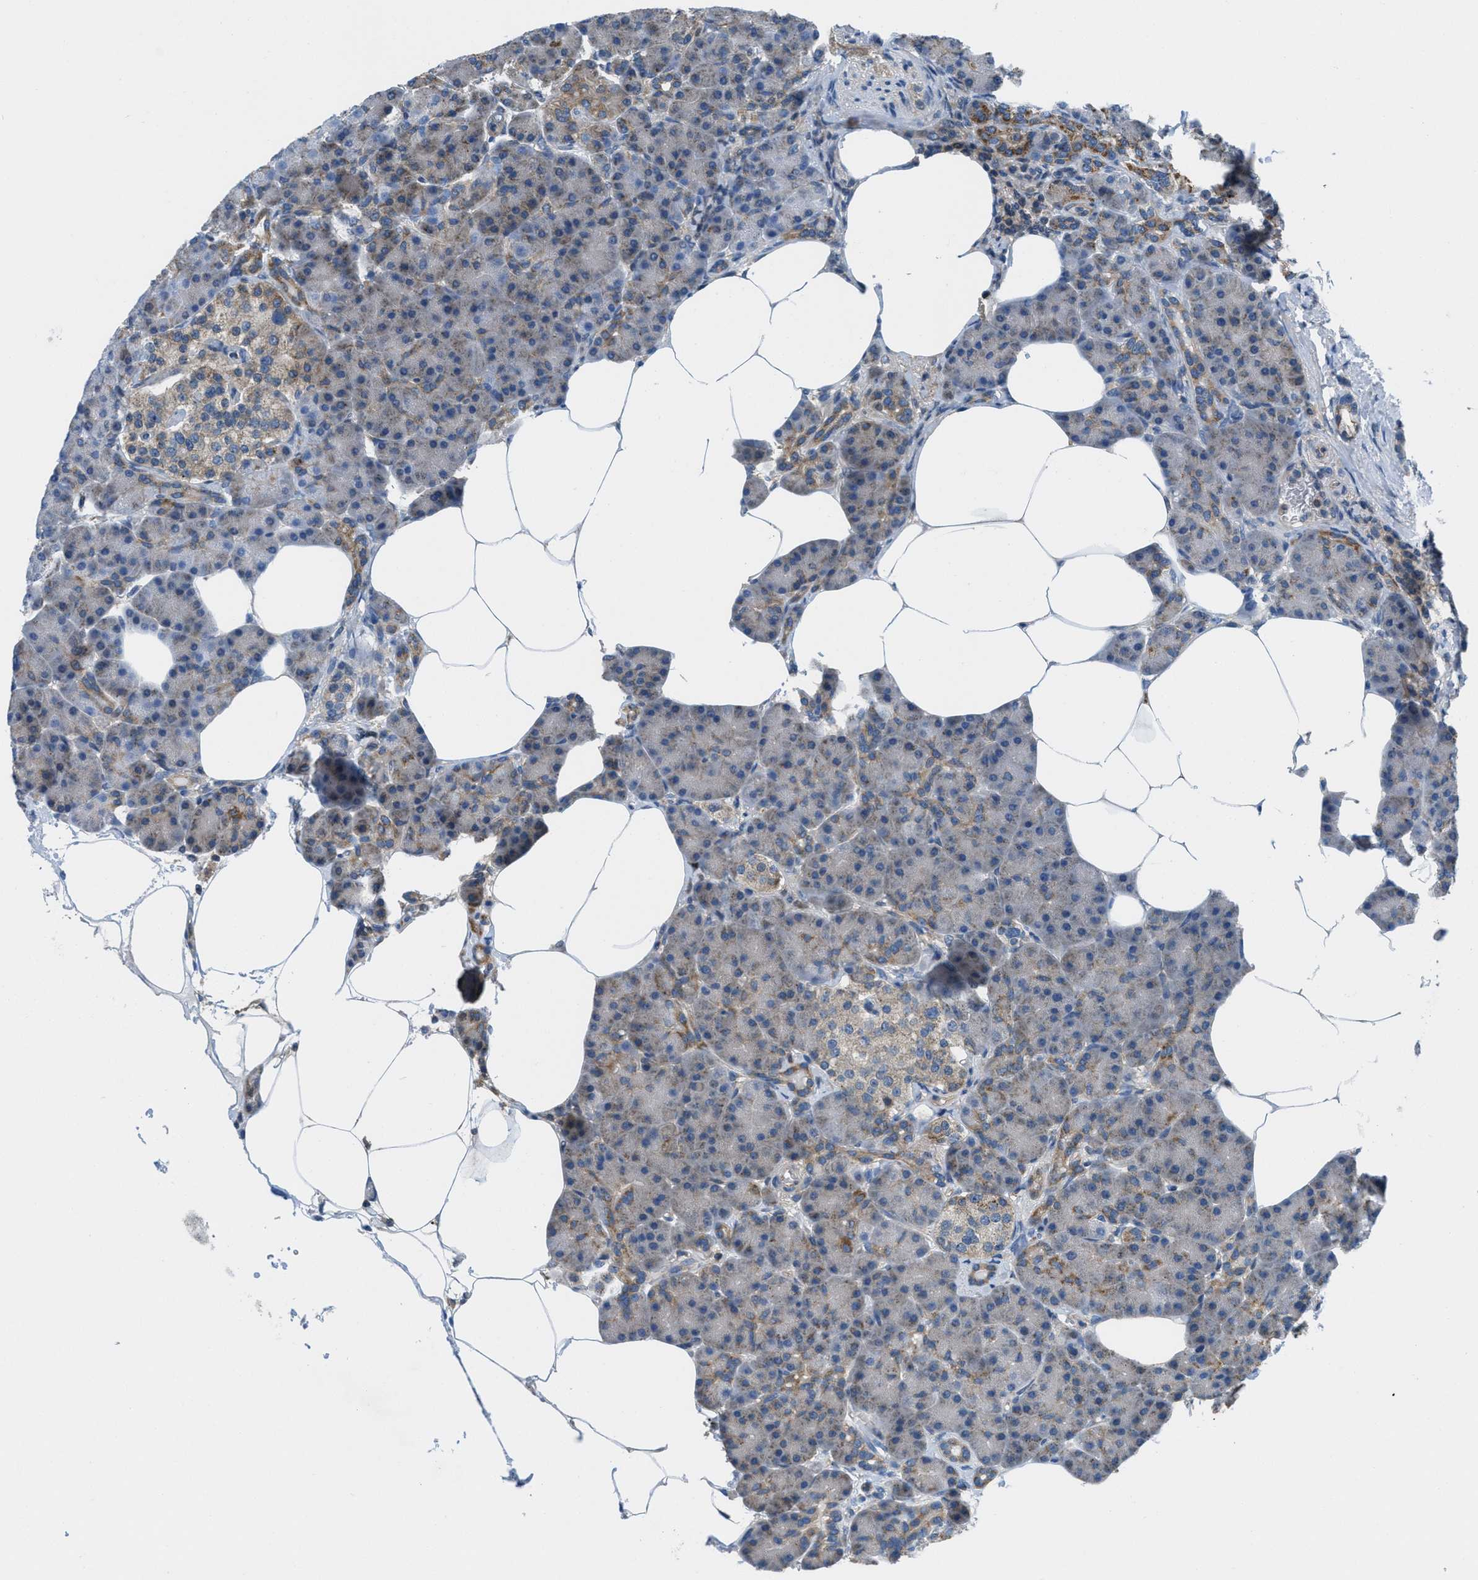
{"staining": {"intensity": "moderate", "quantity": "25%-75%", "location": "cytoplasmic/membranous"}, "tissue": "pancreas", "cell_type": "Exocrine glandular cells", "image_type": "normal", "snomed": [{"axis": "morphology", "description": "Normal tissue, NOS"}, {"axis": "topography", "description": "Pancreas"}], "caption": "Protein expression analysis of unremarkable pancreas shows moderate cytoplasmic/membranous staining in about 25%-75% of exocrine glandular cells. (DAB = brown stain, brightfield microscopy at high magnification).", "gene": "PIP5K1C", "patient": {"sex": "female", "age": 70}}